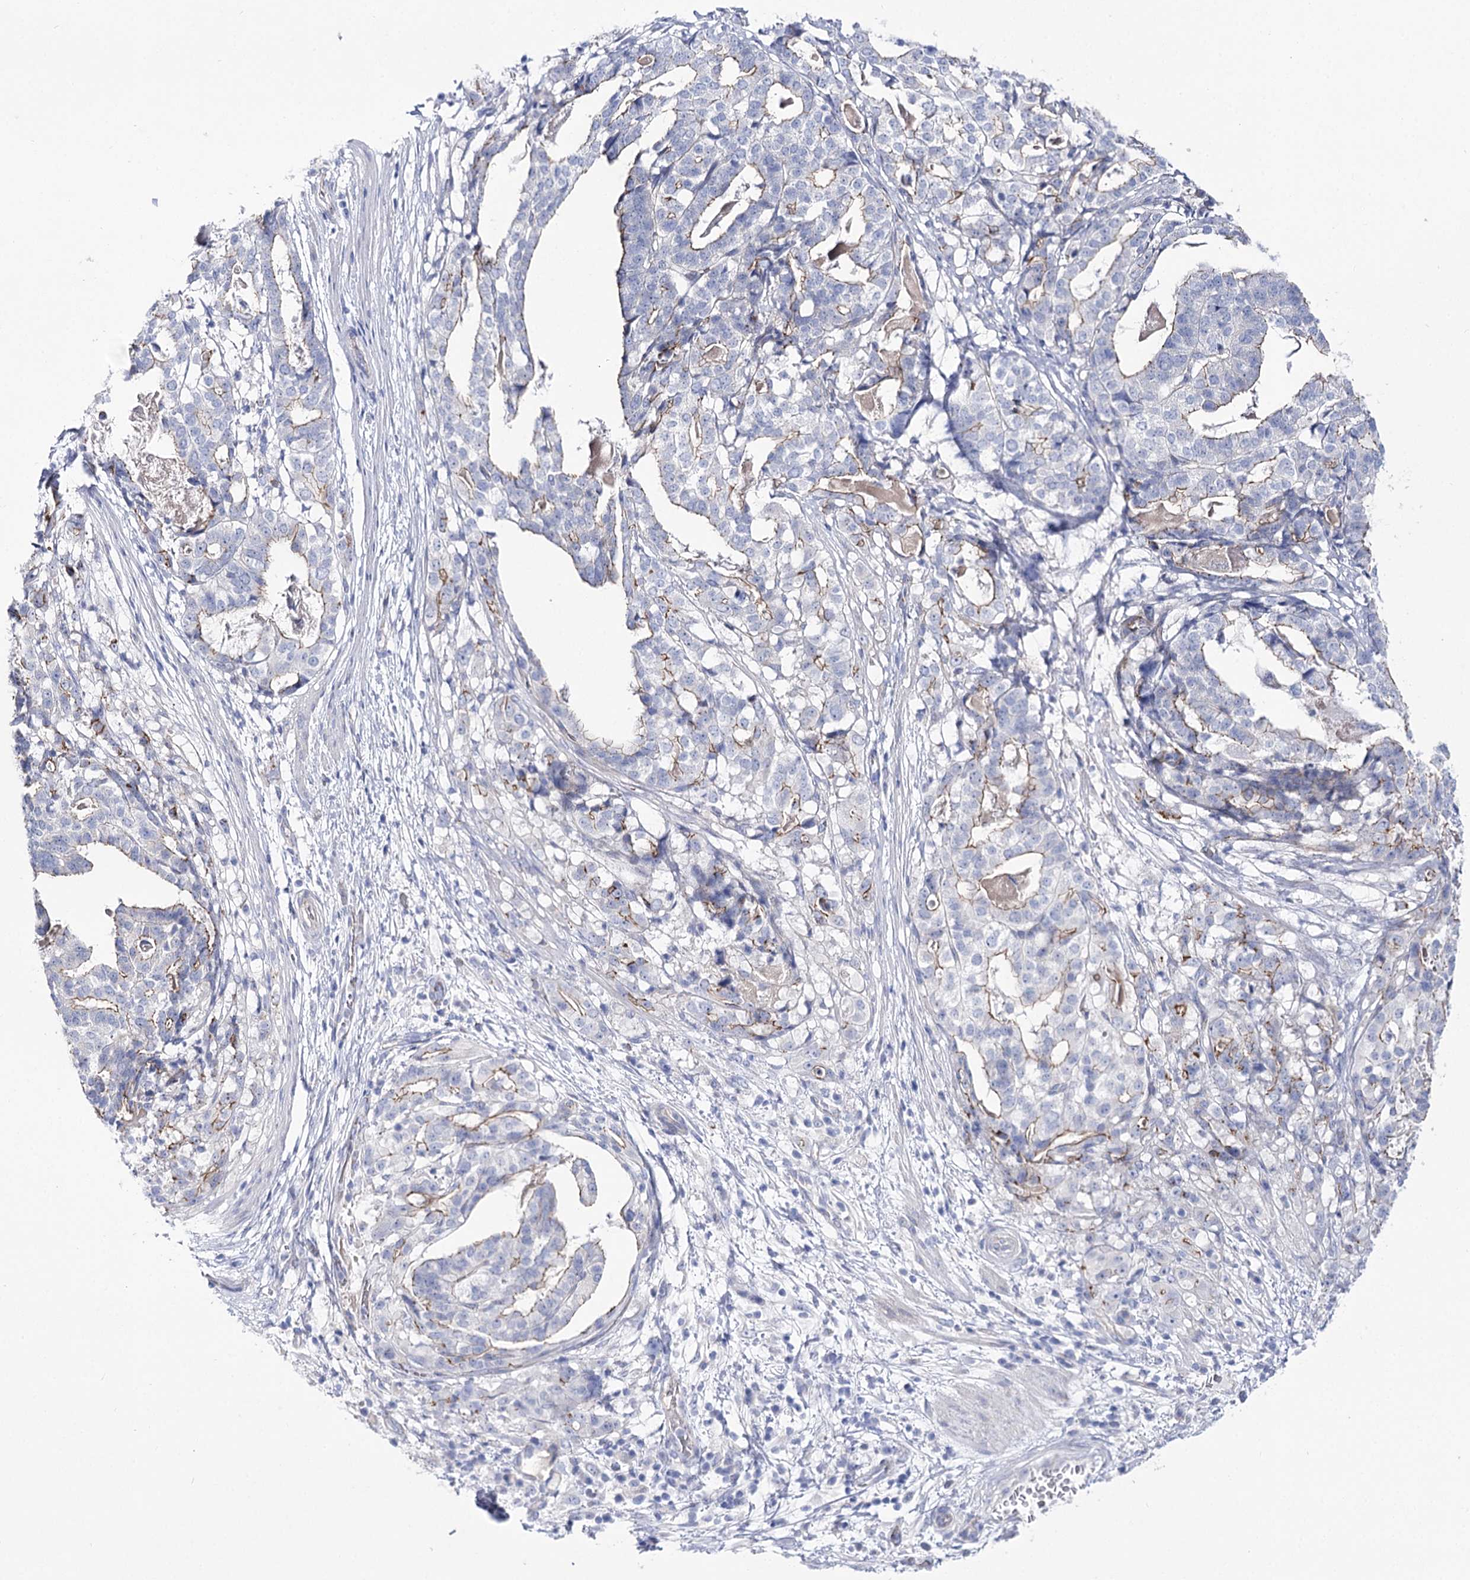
{"staining": {"intensity": "weak", "quantity": "<25%", "location": "cytoplasmic/membranous"}, "tissue": "stomach cancer", "cell_type": "Tumor cells", "image_type": "cancer", "snomed": [{"axis": "morphology", "description": "Adenocarcinoma, NOS"}, {"axis": "topography", "description": "Stomach"}], "caption": "Immunohistochemistry of adenocarcinoma (stomach) exhibits no expression in tumor cells.", "gene": "NRAP", "patient": {"sex": "male", "age": 48}}